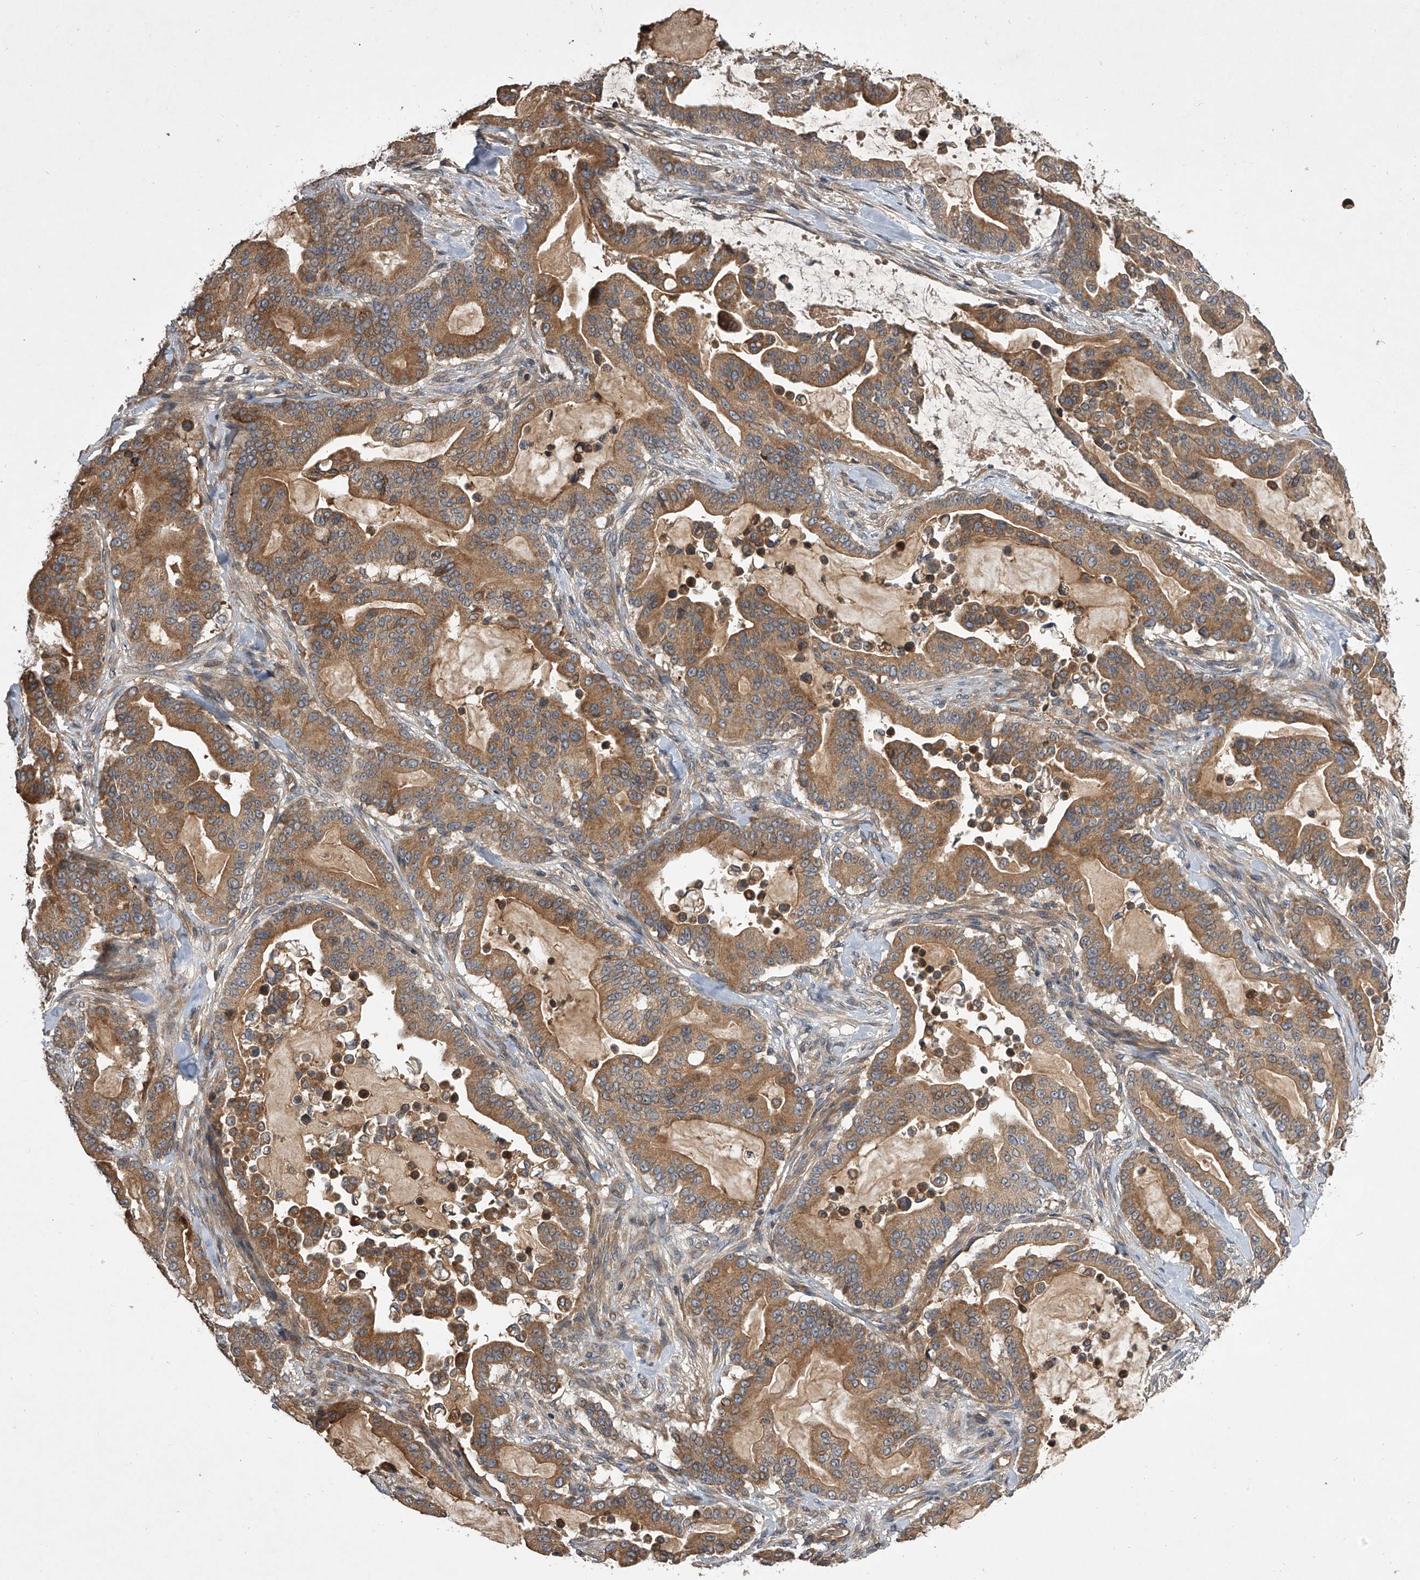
{"staining": {"intensity": "moderate", "quantity": ">75%", "location": "cytoplasmic/membranous"}, "tissue": "pancreatic cancer", "cell_type": "Tumor cells", "image_type": "cancer", "snomed": [{"axis": "morphology", "description": "Adenocarcinoma, NOS"}, {"axis": "topography", "description": "Pancreas"}], "caption": "This micrograph reveals immunohistochemistry (IHC) staining of human pancreatic cancer, with medium moderate cytoplasmic/membranous expression in about >75% of tumor cells.", "gene": "NFS1", "patient": {"sex": "male", "age": 63}}